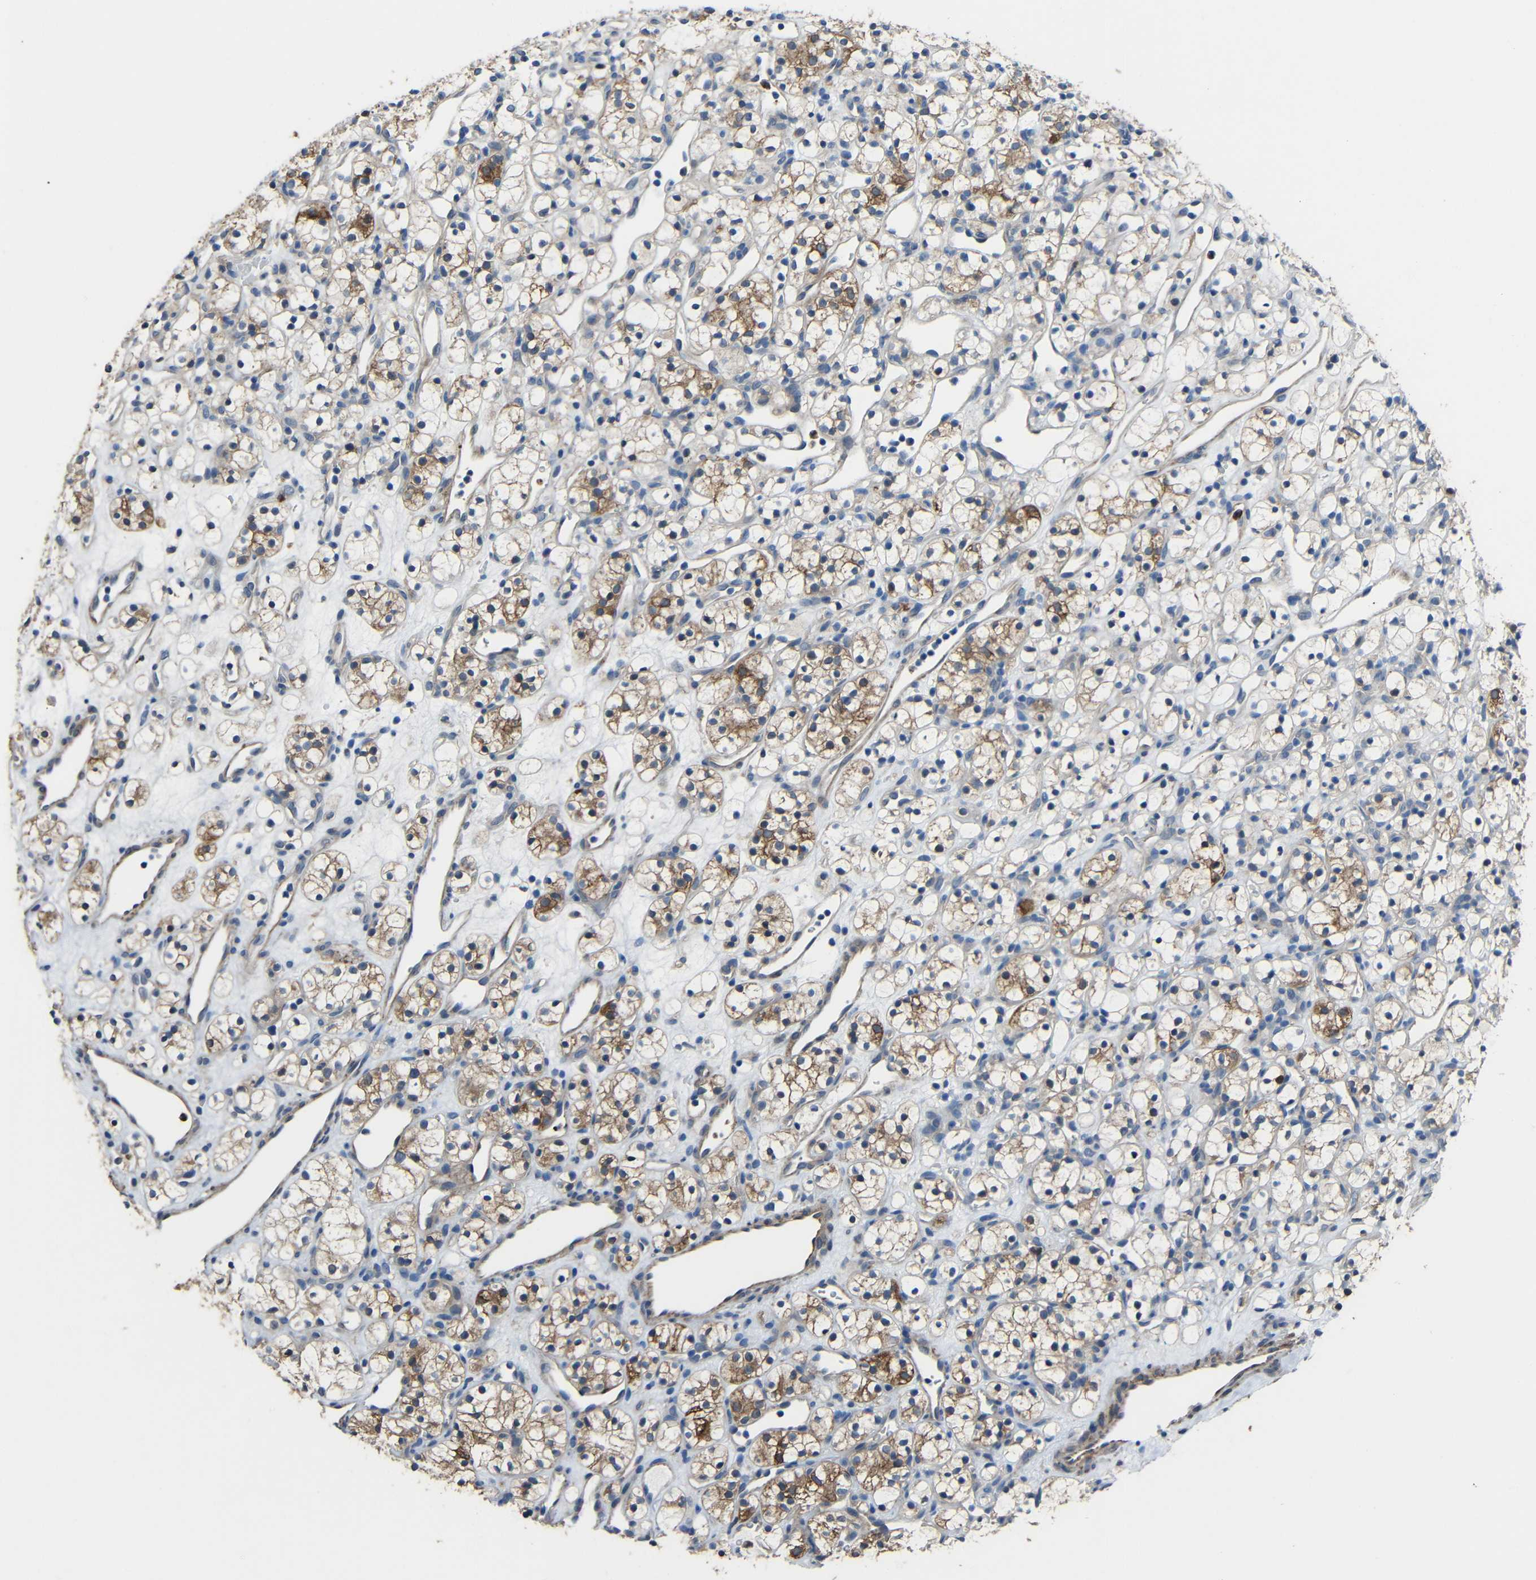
{"staining": {"intensity": "moderate", "quantity": ">75%", "location": "cytoplasmic/membranous"}, "tissue": "renal cancer", "cell_type": "Tumor cells", "image_type": "cancer", "snomed": [{"axis": "morphology", "description": "Adenocarcinoma, NOS"}, {"axis": "topography", "description": "Kidney"}], "caption": "An immunohistochemistry micrograph of tumor tissue is shown. Protein staining in brown highlights moderate cytoplasmic/membranous positivity in renal cancer within tumor cells. (DAB (3,3'-diaminobenzidine) IHC with brightfield microscopy, high magnification).", "gene": "STBD1", "patient": {"sex": "female", "age": 60}}